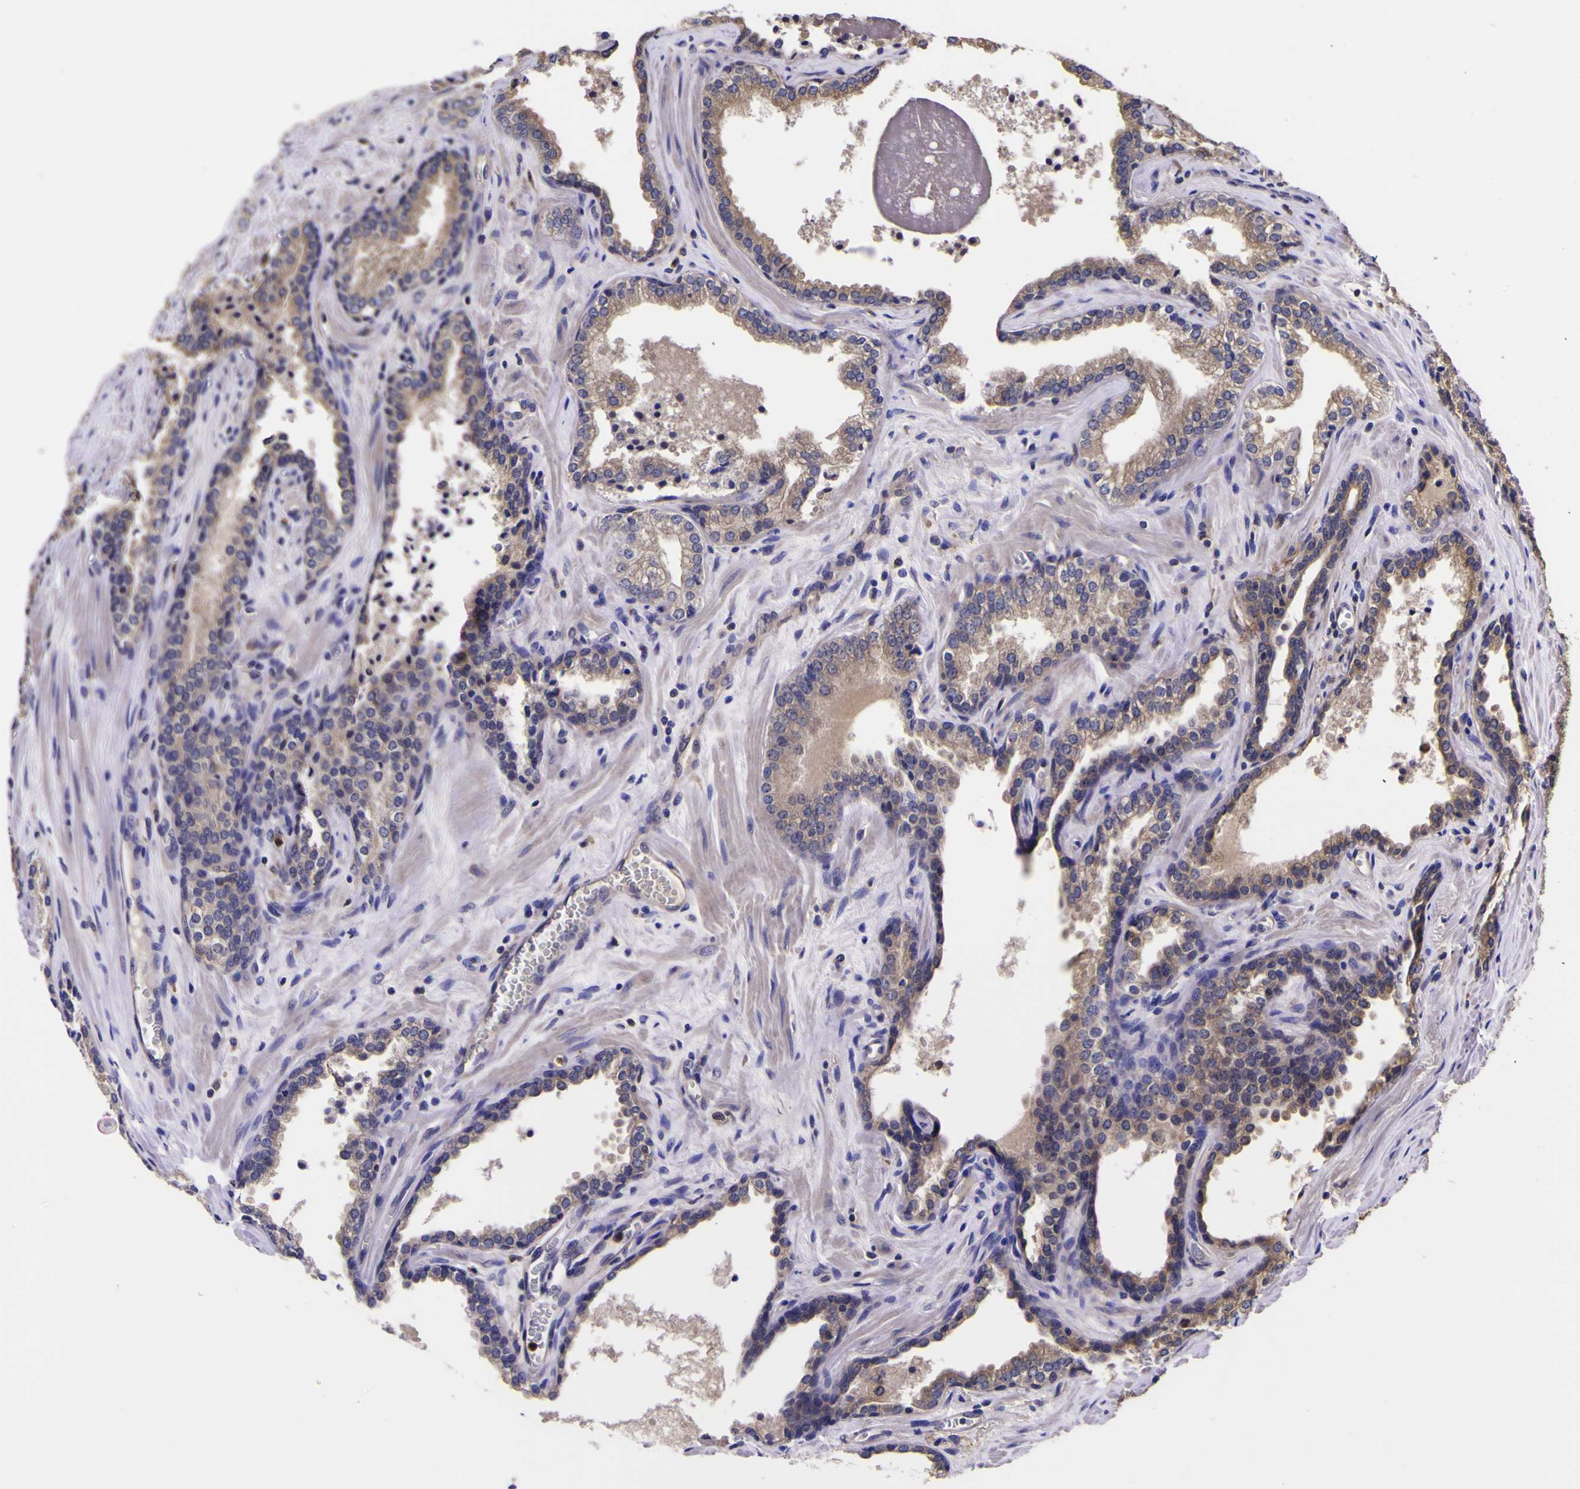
{"staining": {"intensity": "weak", "quantity": ">75%", "location": "cytoplasmic/membranous"}, "tissue": "prostate cancer", "cell_type": "Tumor cells", "image_type": "cancer", "snomed": [{"axis": "morphology", "description": "Adenocarcinoma, Low grade"}, {"axis": "topography", "description": "Prostate"}], "caption": "Tumor cells display low levels of weak cytoplasmic/membranous expression in about >75% of cells in low-grade adenocarcinoma (prostate).", "gene": "MAPK14", "patient": {"sex": "male", "age": 60}}